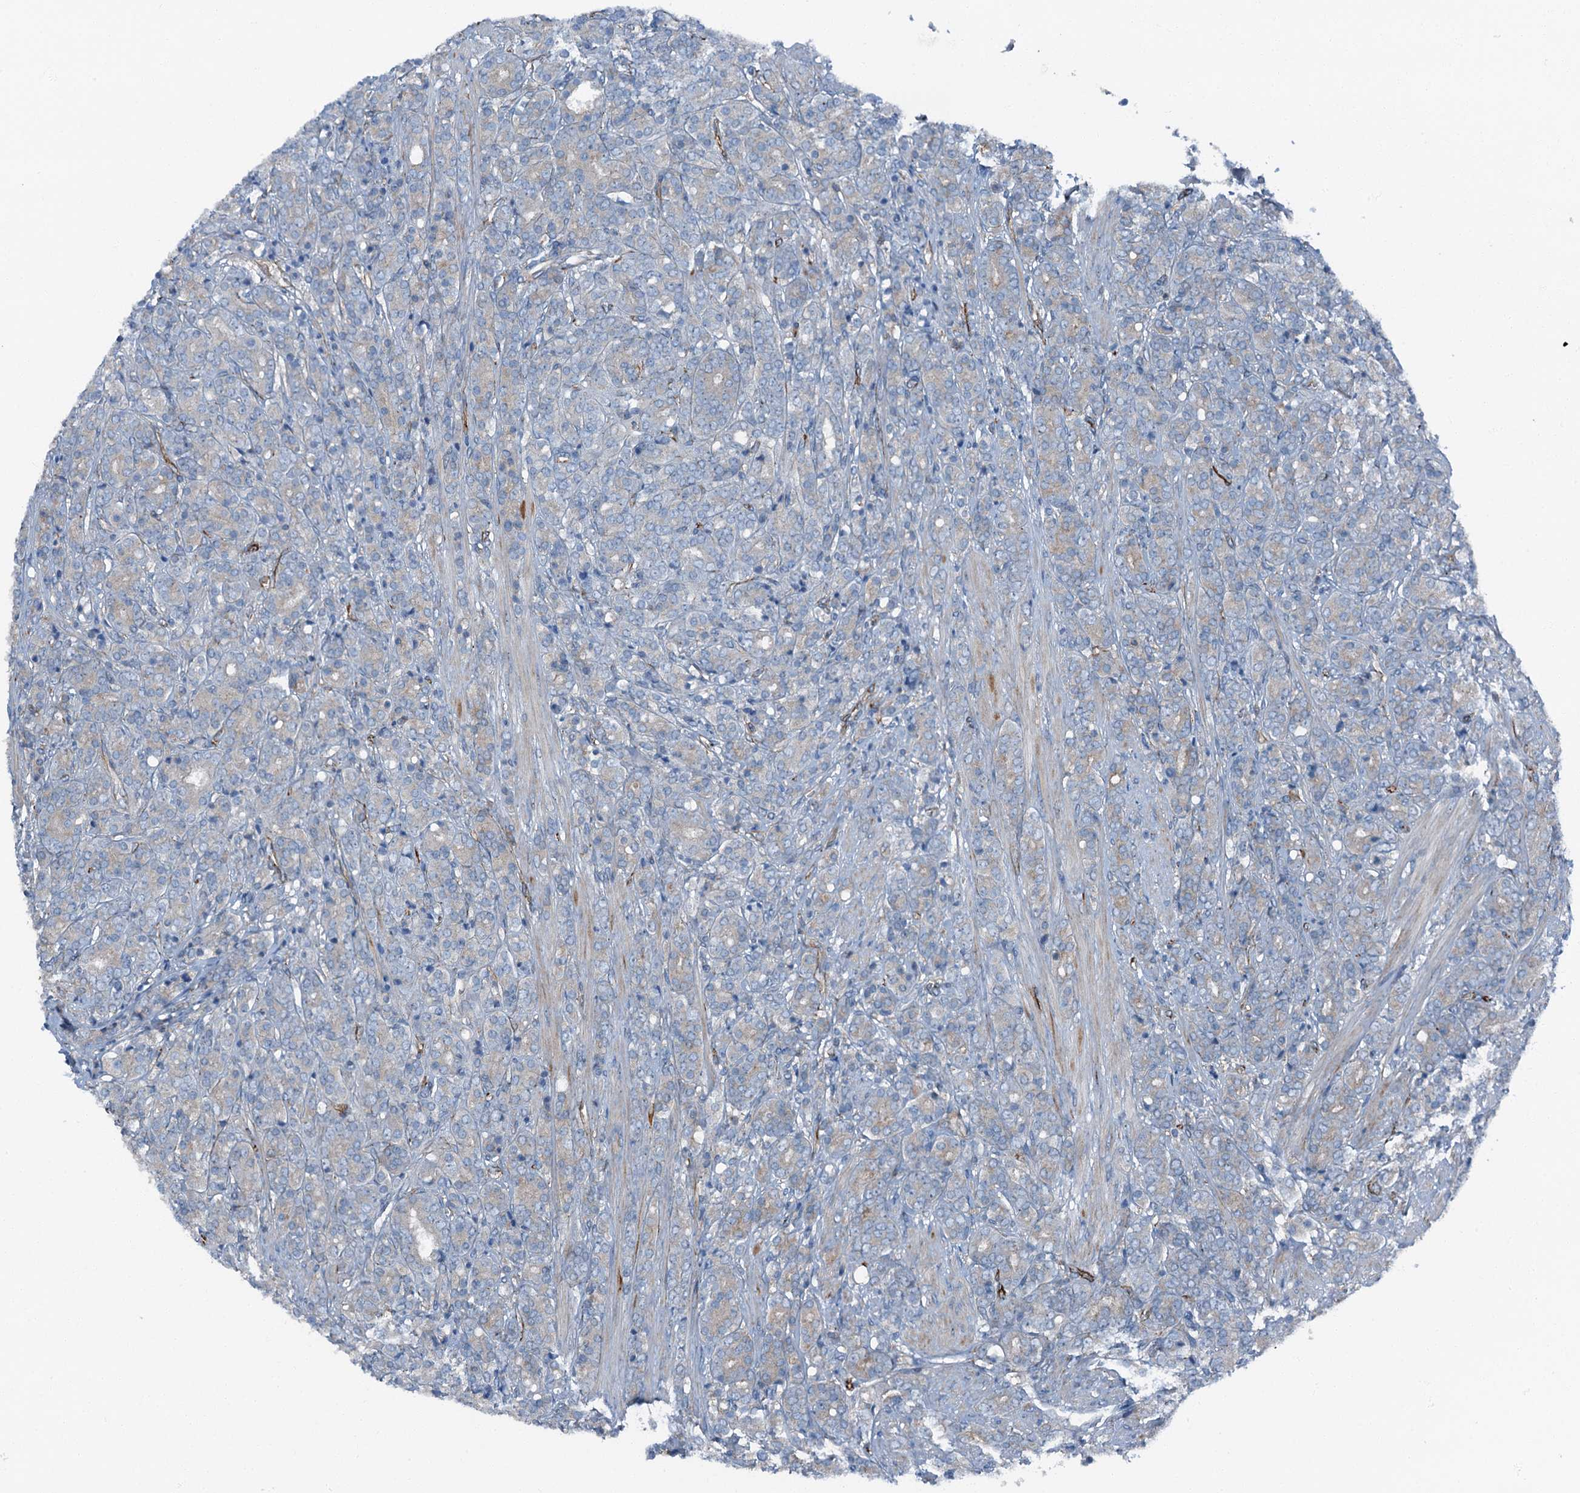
{"staining": {"intensity": "weak", "quantity": "25%-75%", "location": "cytoplasmic/membranous"}, "tissue": "prostate cancer", "cell_type": "Tumor cells", "image_type": "cancer", "snomed": [{"axis": "morphology", "description": "Adenocarcinoma, High grade"}, {"axis": "topography", "description": "Prostate"}], "caption": "Immunohistochemical staining of human adenocarcinoma (high-grade) (prostate) displays weak cytoplasmic/membranous protein expression in approximately 25%-75% of tumor cells.", "gene": "AXL", "patient": {"sex": "male", "age": 62}}